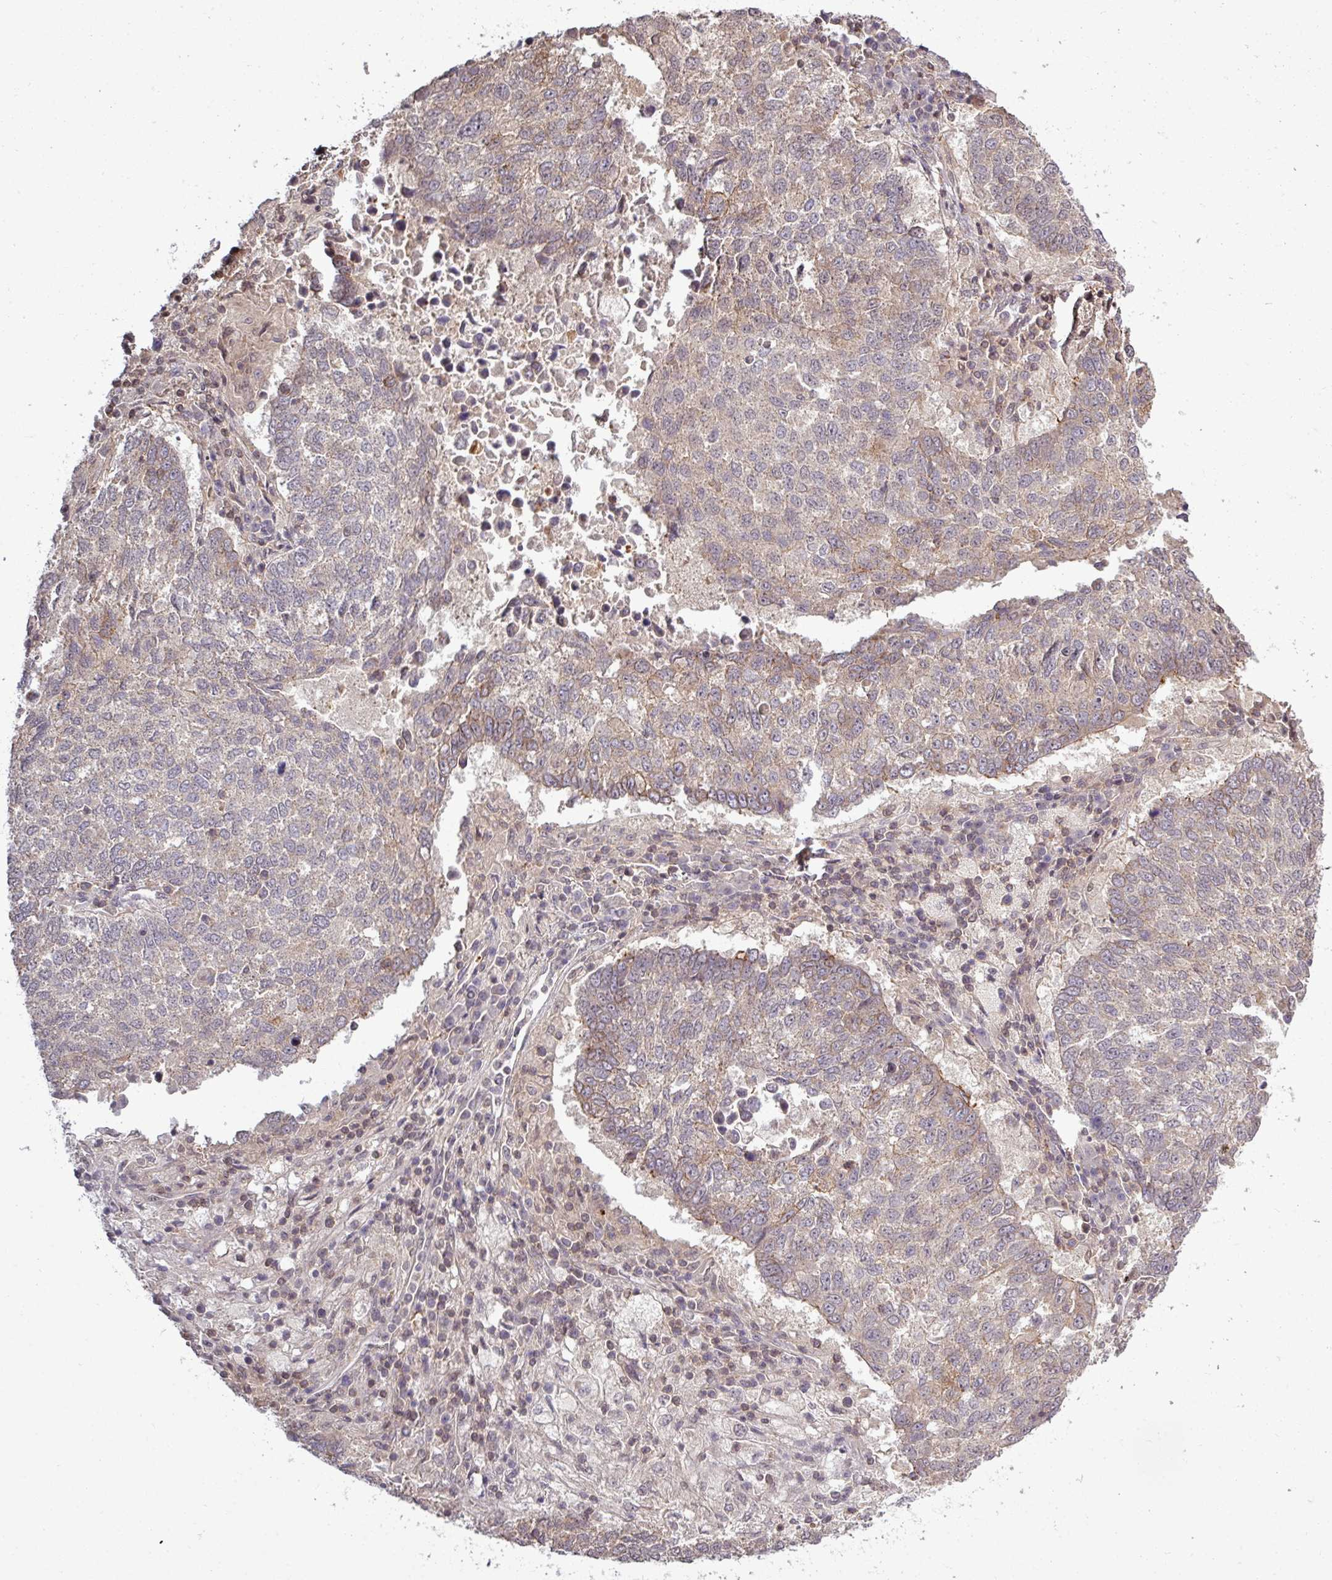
{"staining": {"intensity": "weak", "quantity": "25%-75%", "location": "cytoplasmic/membranous"}, "tissue": "lung cancer", "cell_type": "Tumor cells", "image_type": "cancer", "snomed": [{"axis": "morphology", "description": "Squamous cell carcinoma, NOS"}, {"axis": "topography", "description": "Lung"}], "caption": "The immunohistochemical stain shows weak cytoplasmic/membranous positivity in tumor cells of lung squamous cell carcinoma tissue.", "gene": "TUSC3", "patient": {"sex": "male", "age": 73}}